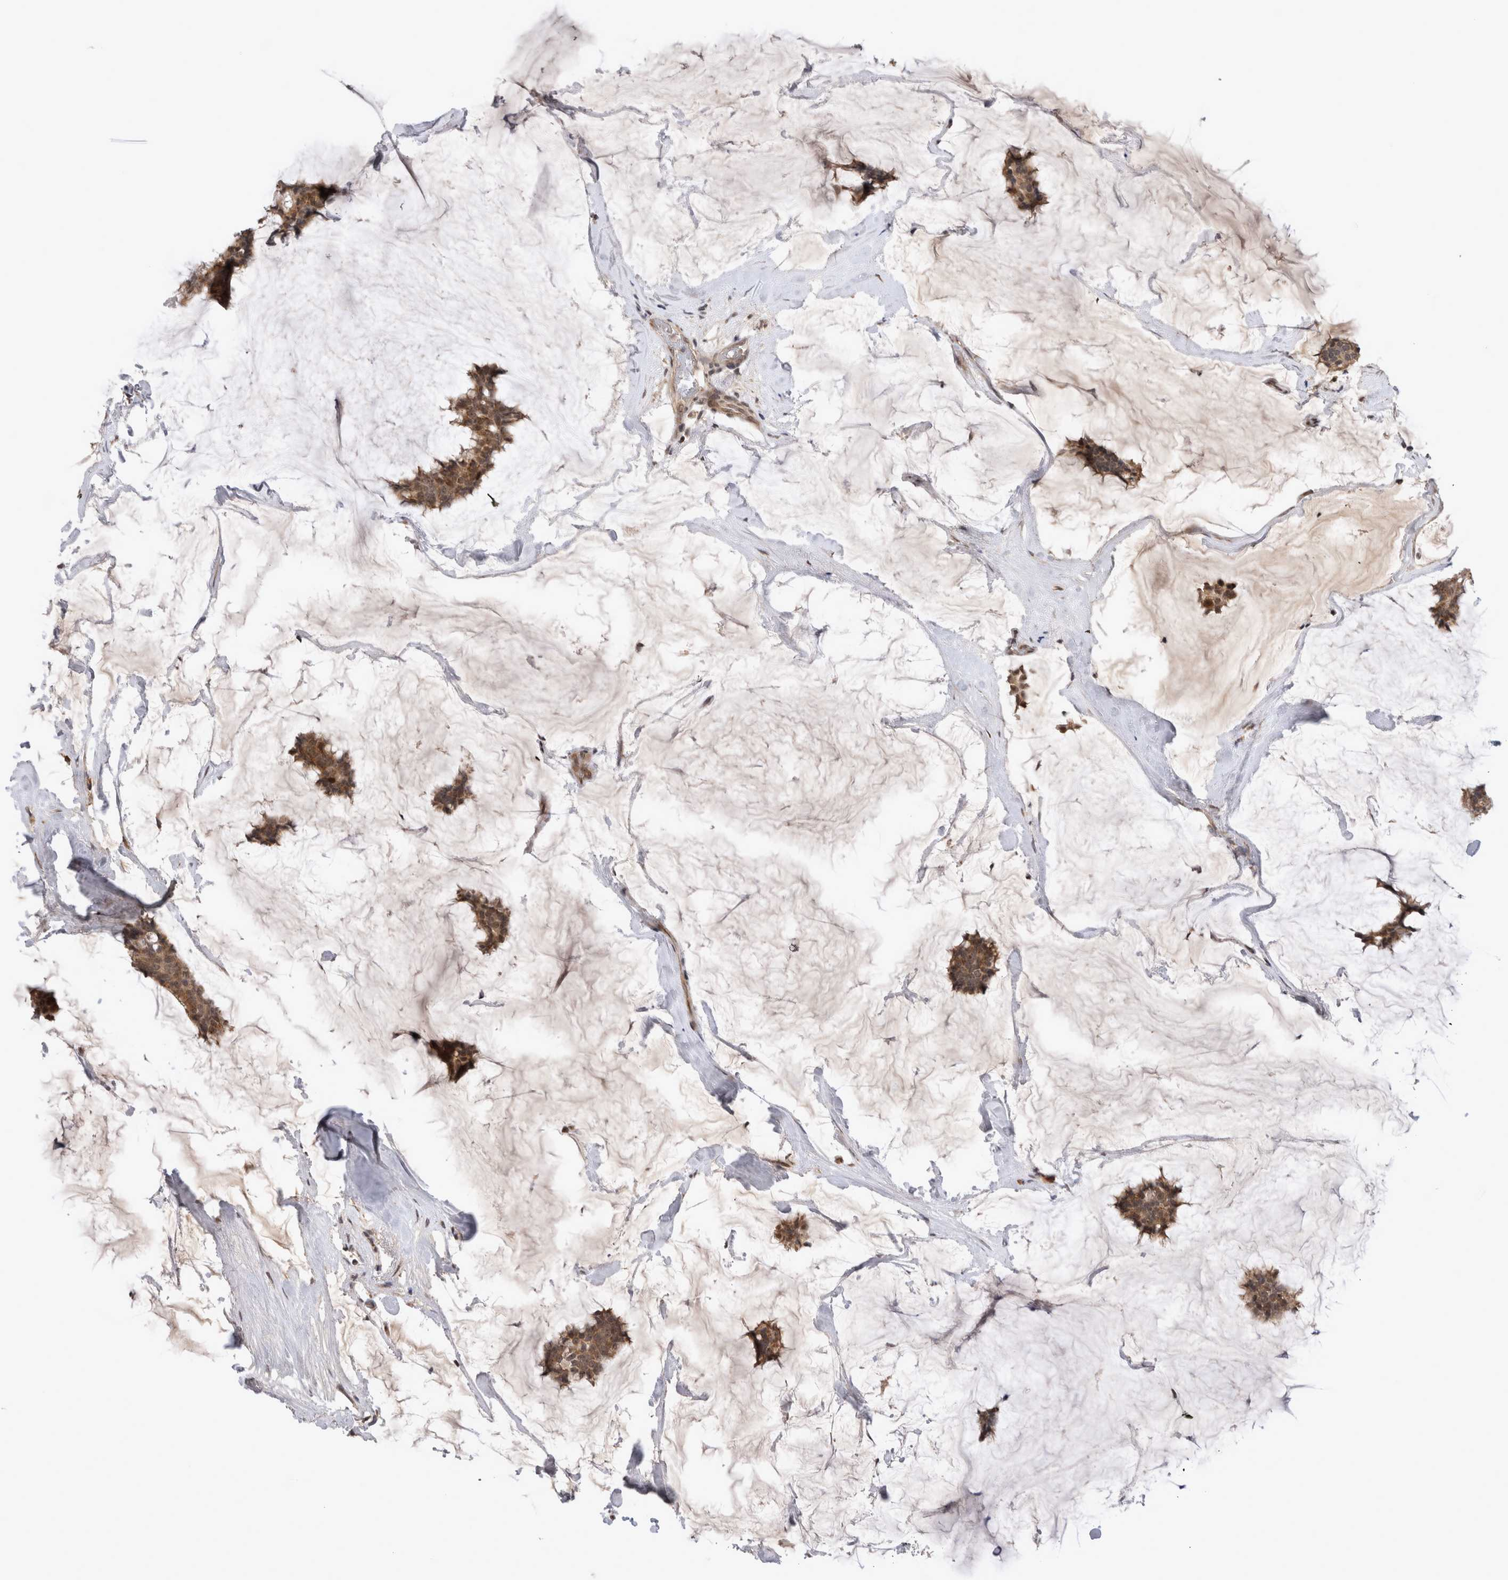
{"staining": {"intensity": "moderate", "quantity": ">75%", "location": "cytoplasmic/membranous"}, "tissue": "breast cancer", "cell_type": "Tumor cells", "image_type": "cancer", "snomed": [{"axis": "morphology", "description": "Duct carcinoma"}, {"axis": "topography", "description": "Breast"}], "caption": "The immunohistochemical stain highlights moderate cytoplasmic/membranous staining in tumor cells of breast cancer tissue. The staining is performed using DAB brown chromogen to label protein expression. The nuclei are counter-stained blue using hematoxylin.", "gene": "TMEM65", "patient": {"sex": "female", "age": 93}}